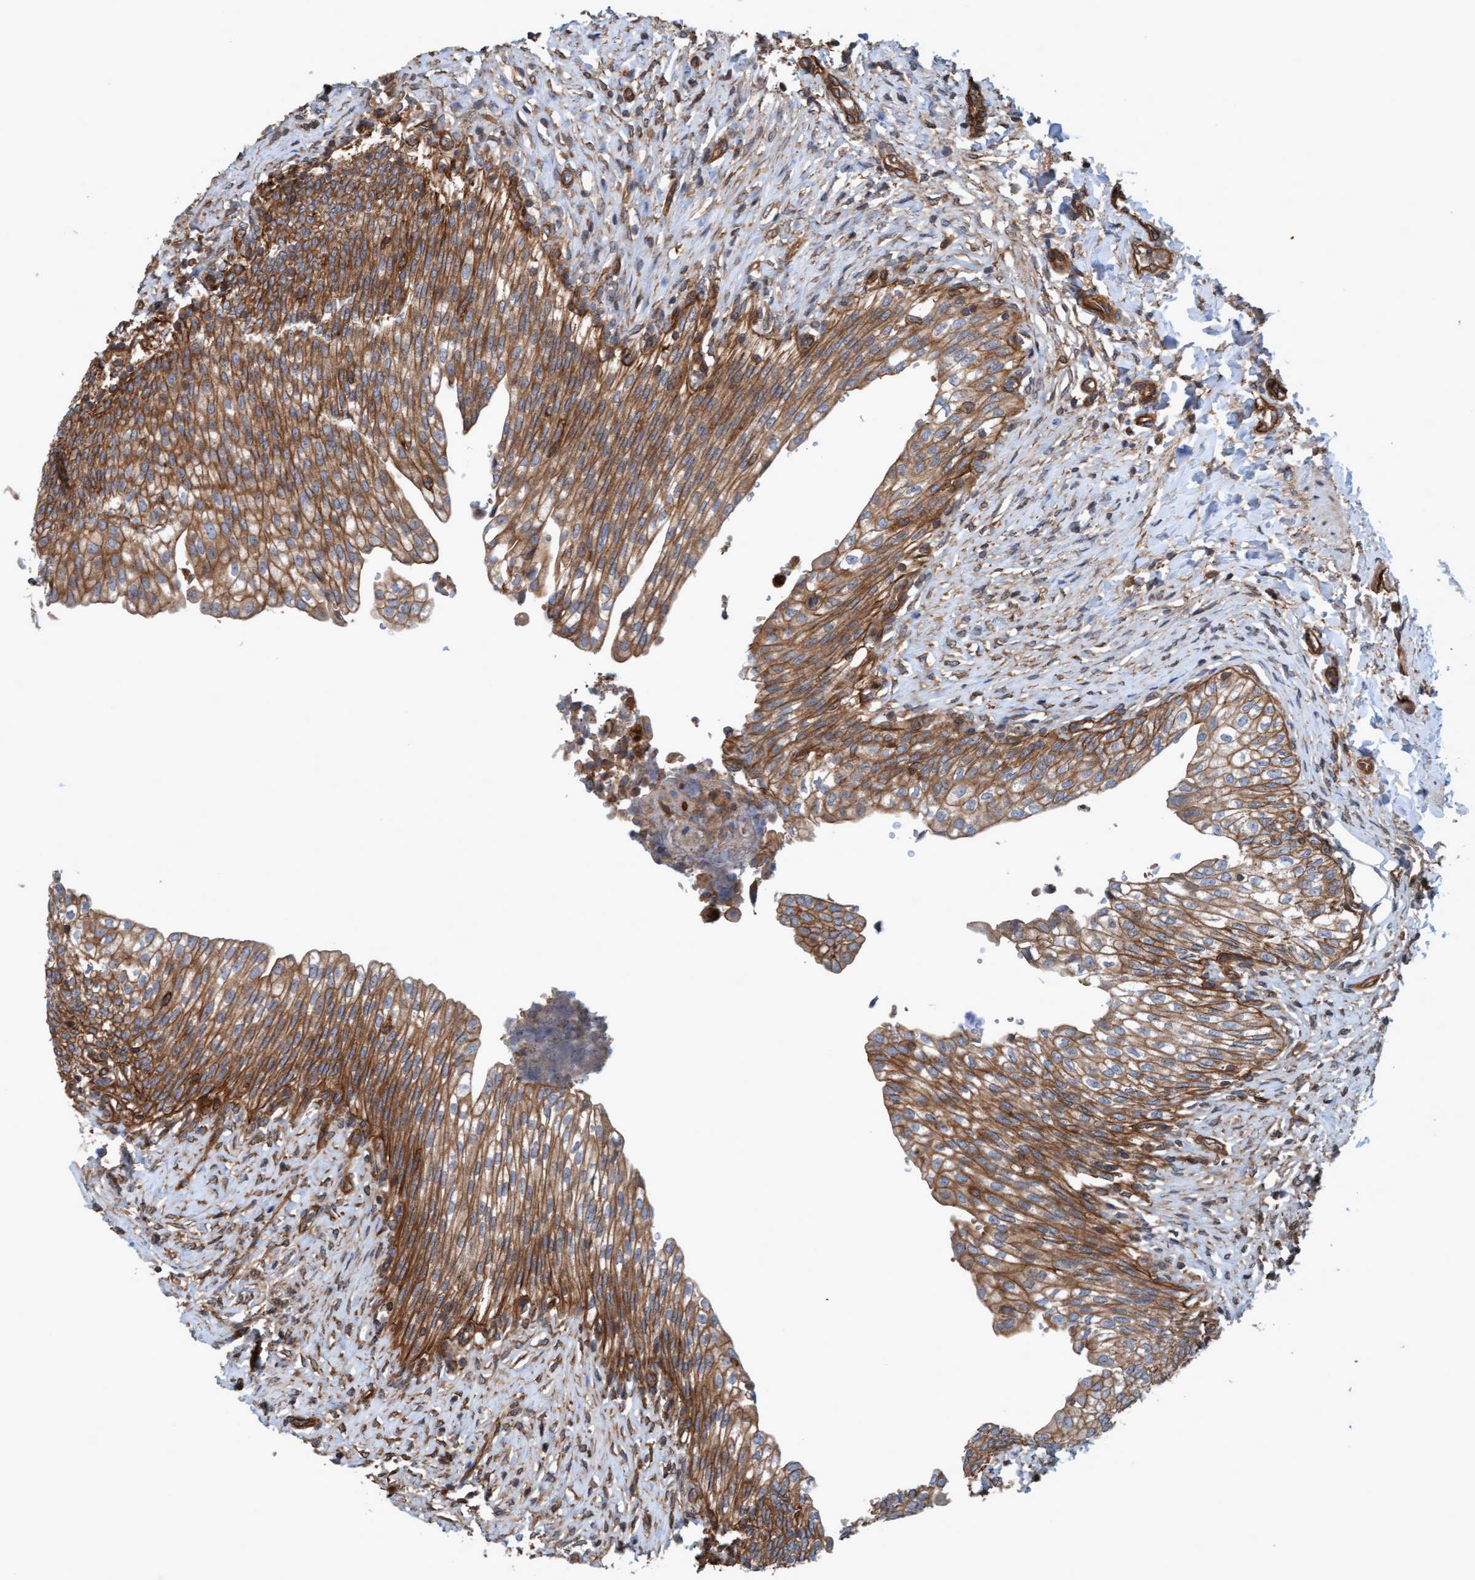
{"staining": {"intensity": "moderate", "quantity": ">75%", "location": "cytoplasmic/membranous"}, "tissue": "urinary bladder", "cell_type": "Urothelial cells", "image_type": "normal", "snomed": [{"axis": "morphology", "description": "Urothelial carcinoma, High grade"}, {"axis": "topography", "description": "Urinary bladder"}], "caption": "Moderate cytoplasmic/membranous expression is present in approximately >75% of urothelial cells in benign urinary bladder. (brown staining indicates protein expression, while blue staining denotes nuclei).", "gene": "ERAL1", "patient": {"sex": "male", "age": 46}}